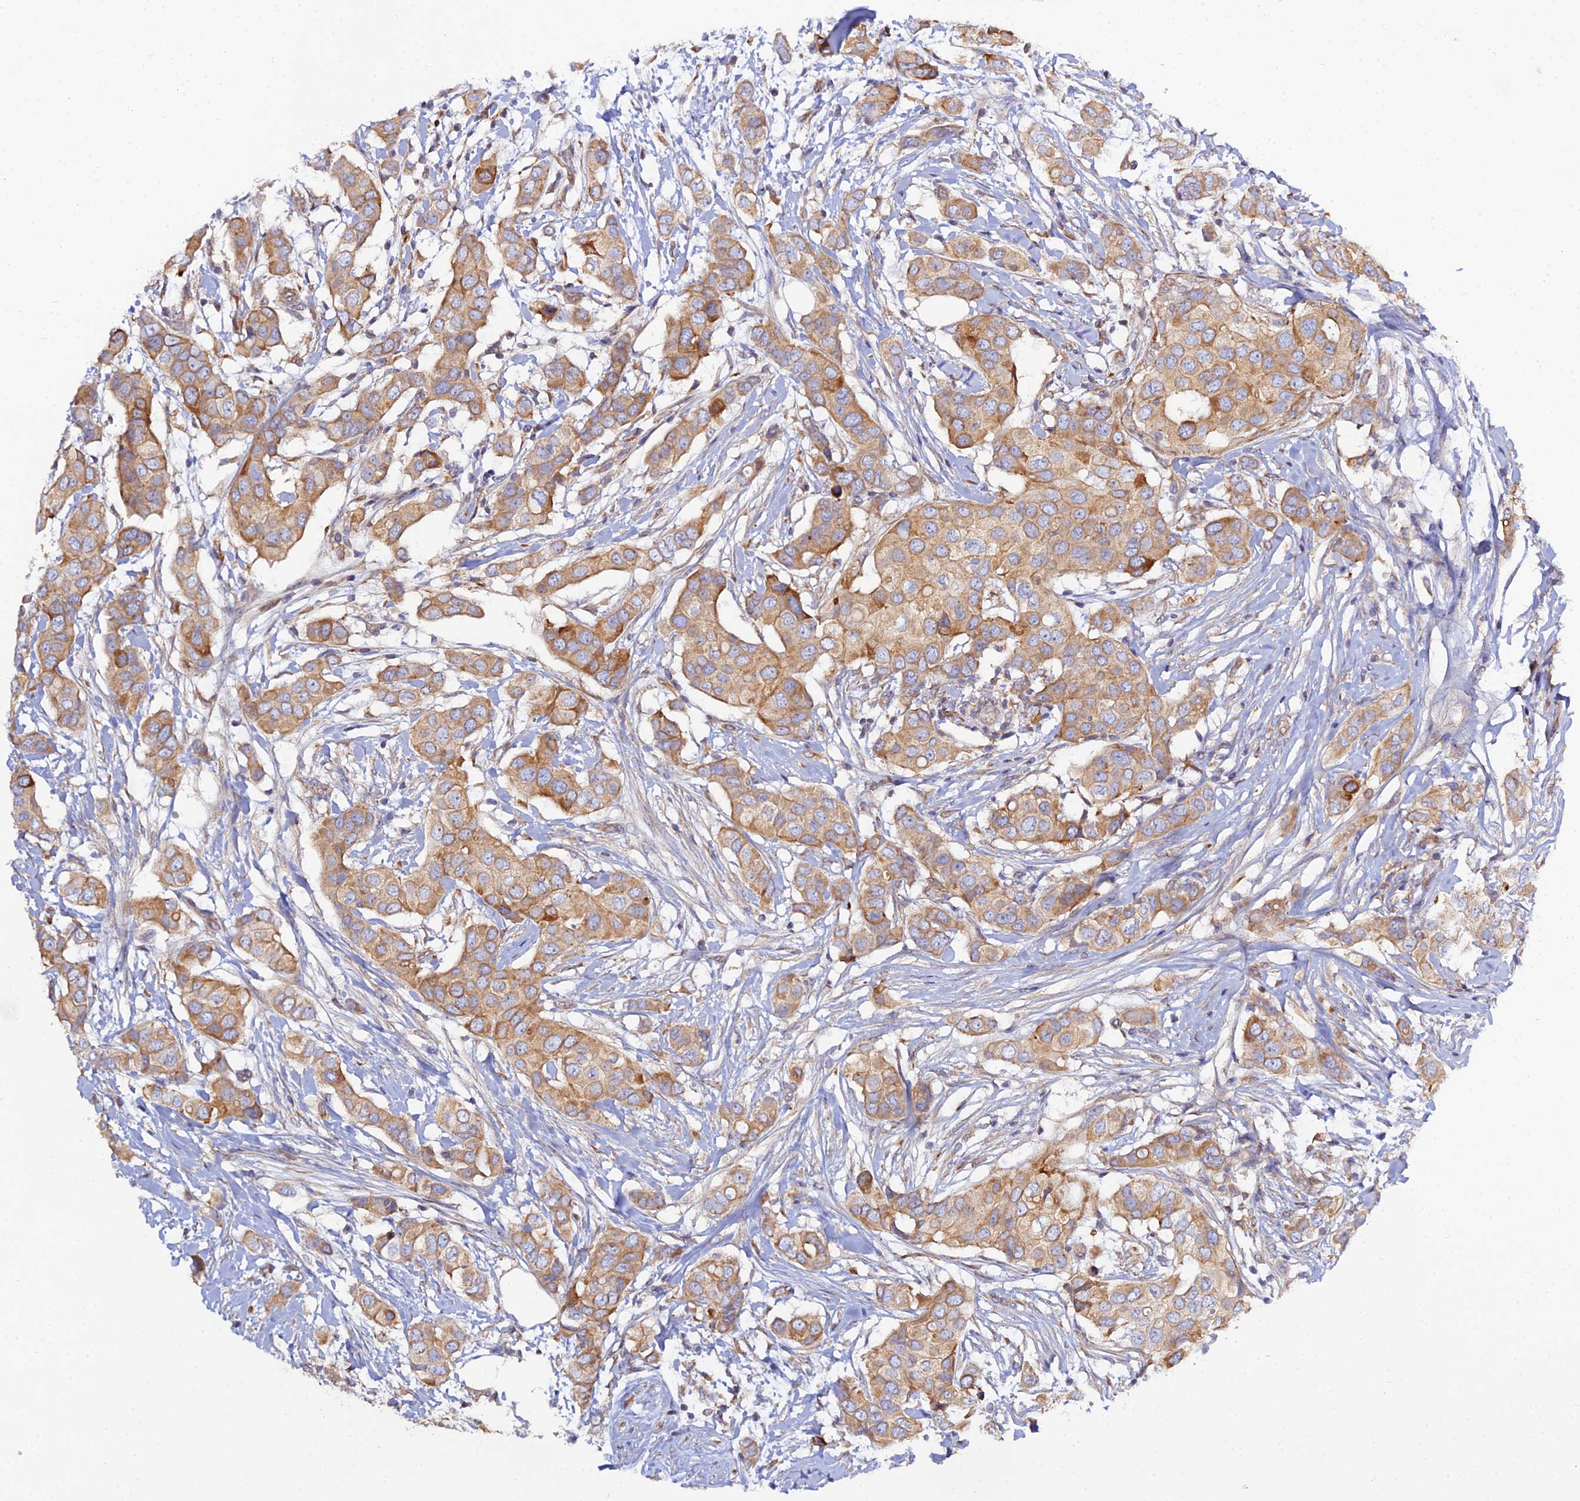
{"staining": {"intensity": "moderate", "quantity": "25%-75%", "location": "cytoplasmic/membranous"}, "tissue": "breast cancer", "cell_type": "Tumor cells", "image_type": "cancer", "snomed": [{"axis": "morphology", "description": "Lobular carcinoma"}, {"axis": "topography", "description": "Breast"}], "caption": "DAB immunohistochemical staining of breast lobular carcinoma exhibits moderate cytoplasmic/membranous protein positivity in approximately 25%-75% of tumor cells. Using DAB (3,3'-diaminobenzidine) (brown) and hematoxylin (blue) stains, captured at high magnification using brightfield microscopy.", "gene": "ARL6IP1", "patient": {"sex": "female", "age": 51}}